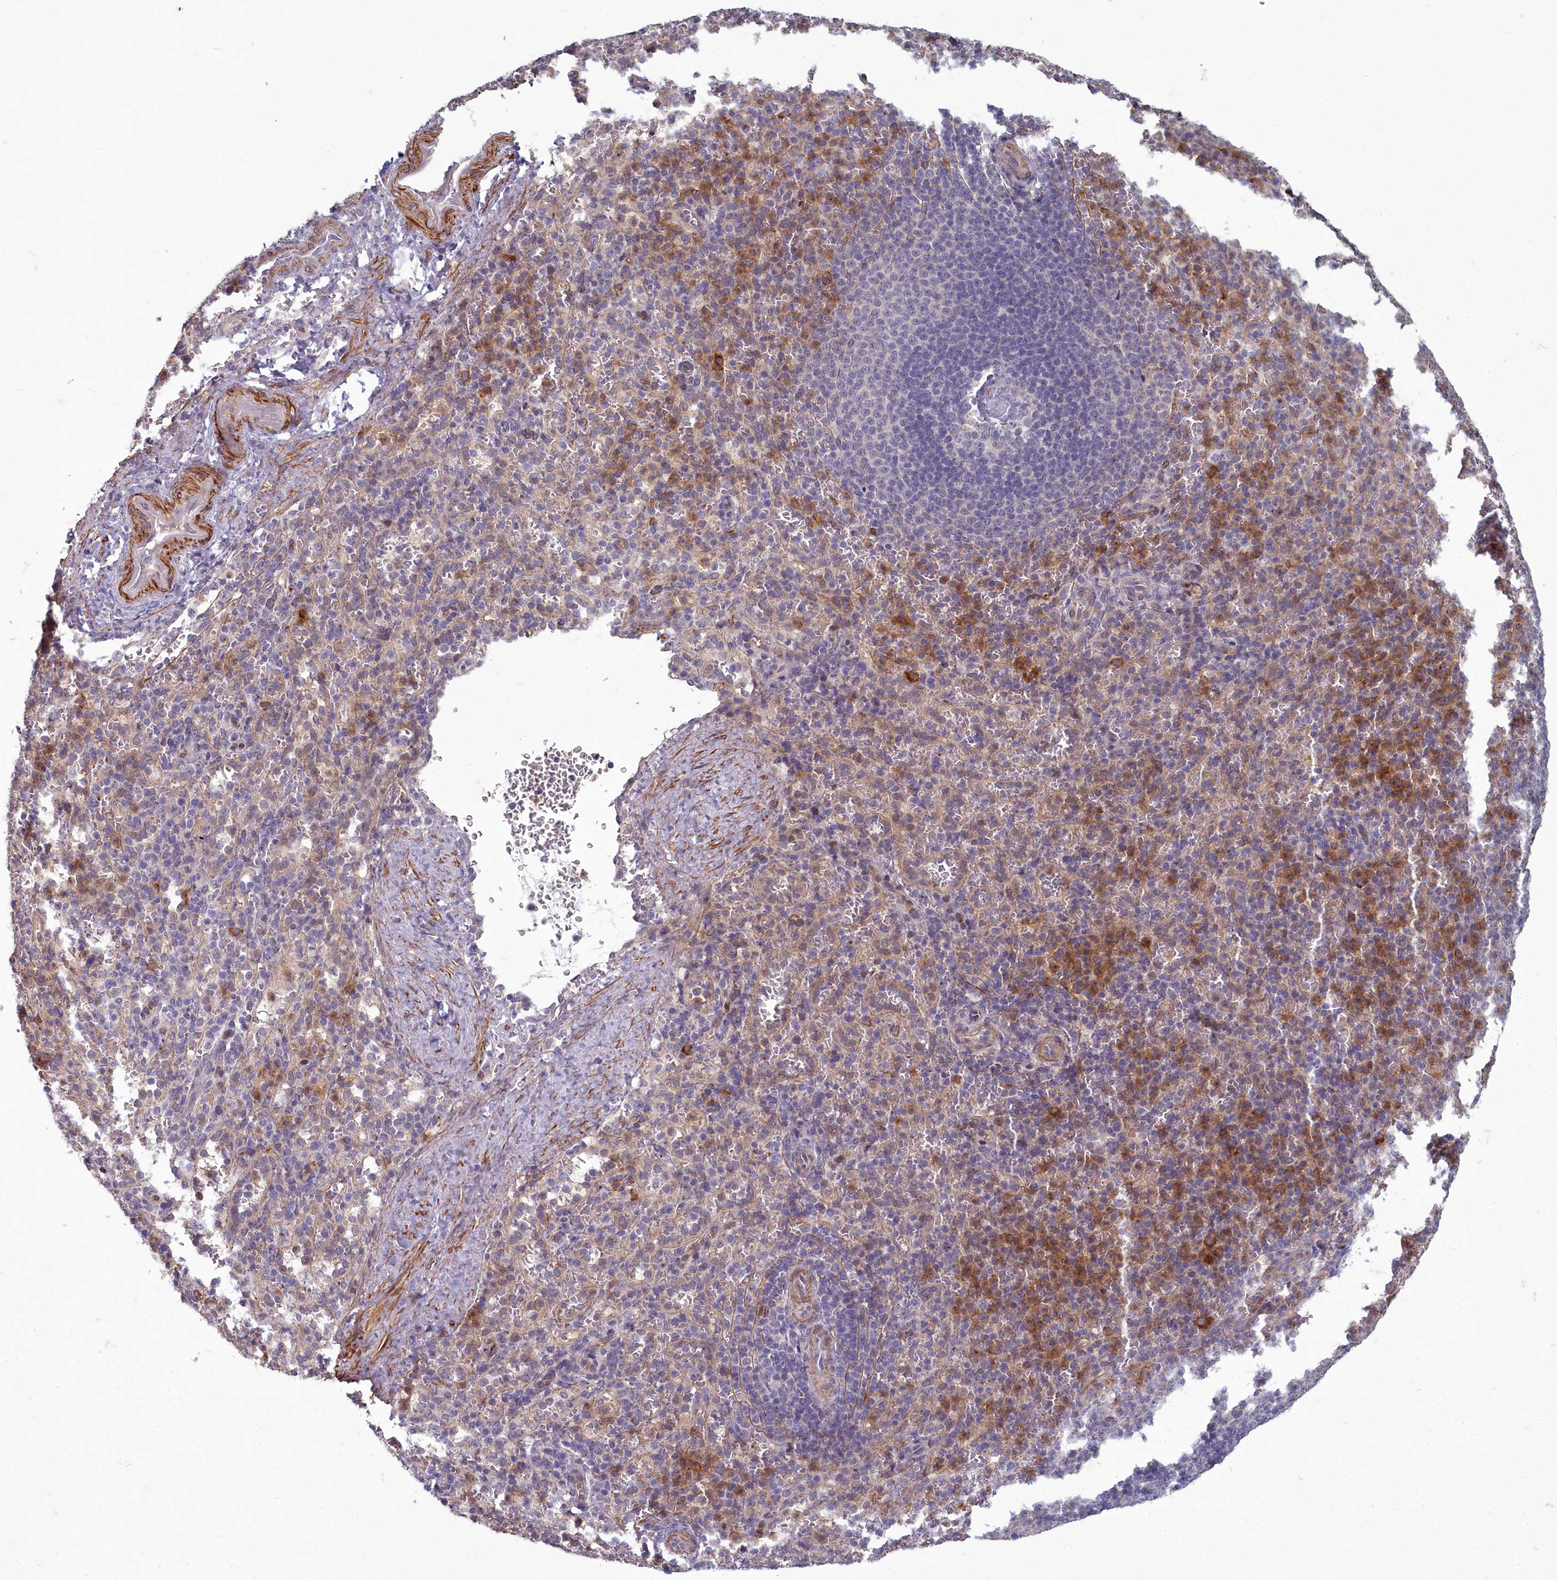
{"staining": {"intensity": "moderate", "quantity": "<25%", "location": "cytoplasmic/membranous"}, "tissue": "spleen", "cell_type": "Cells in red pulp", "image_type": "normal", "snomed": [{"axis": "morphology", "description": "Normal tissue, NOS"}, {"axis": "topography", "description": "Spleen"}], "caption": "Spleen stained with IHC reveals moderate cytoplasmic/membranous positivity in about <25% of cells in red pulp.", "gene": "ZNF626", "patient": {"sex": "female", "age": 21}}